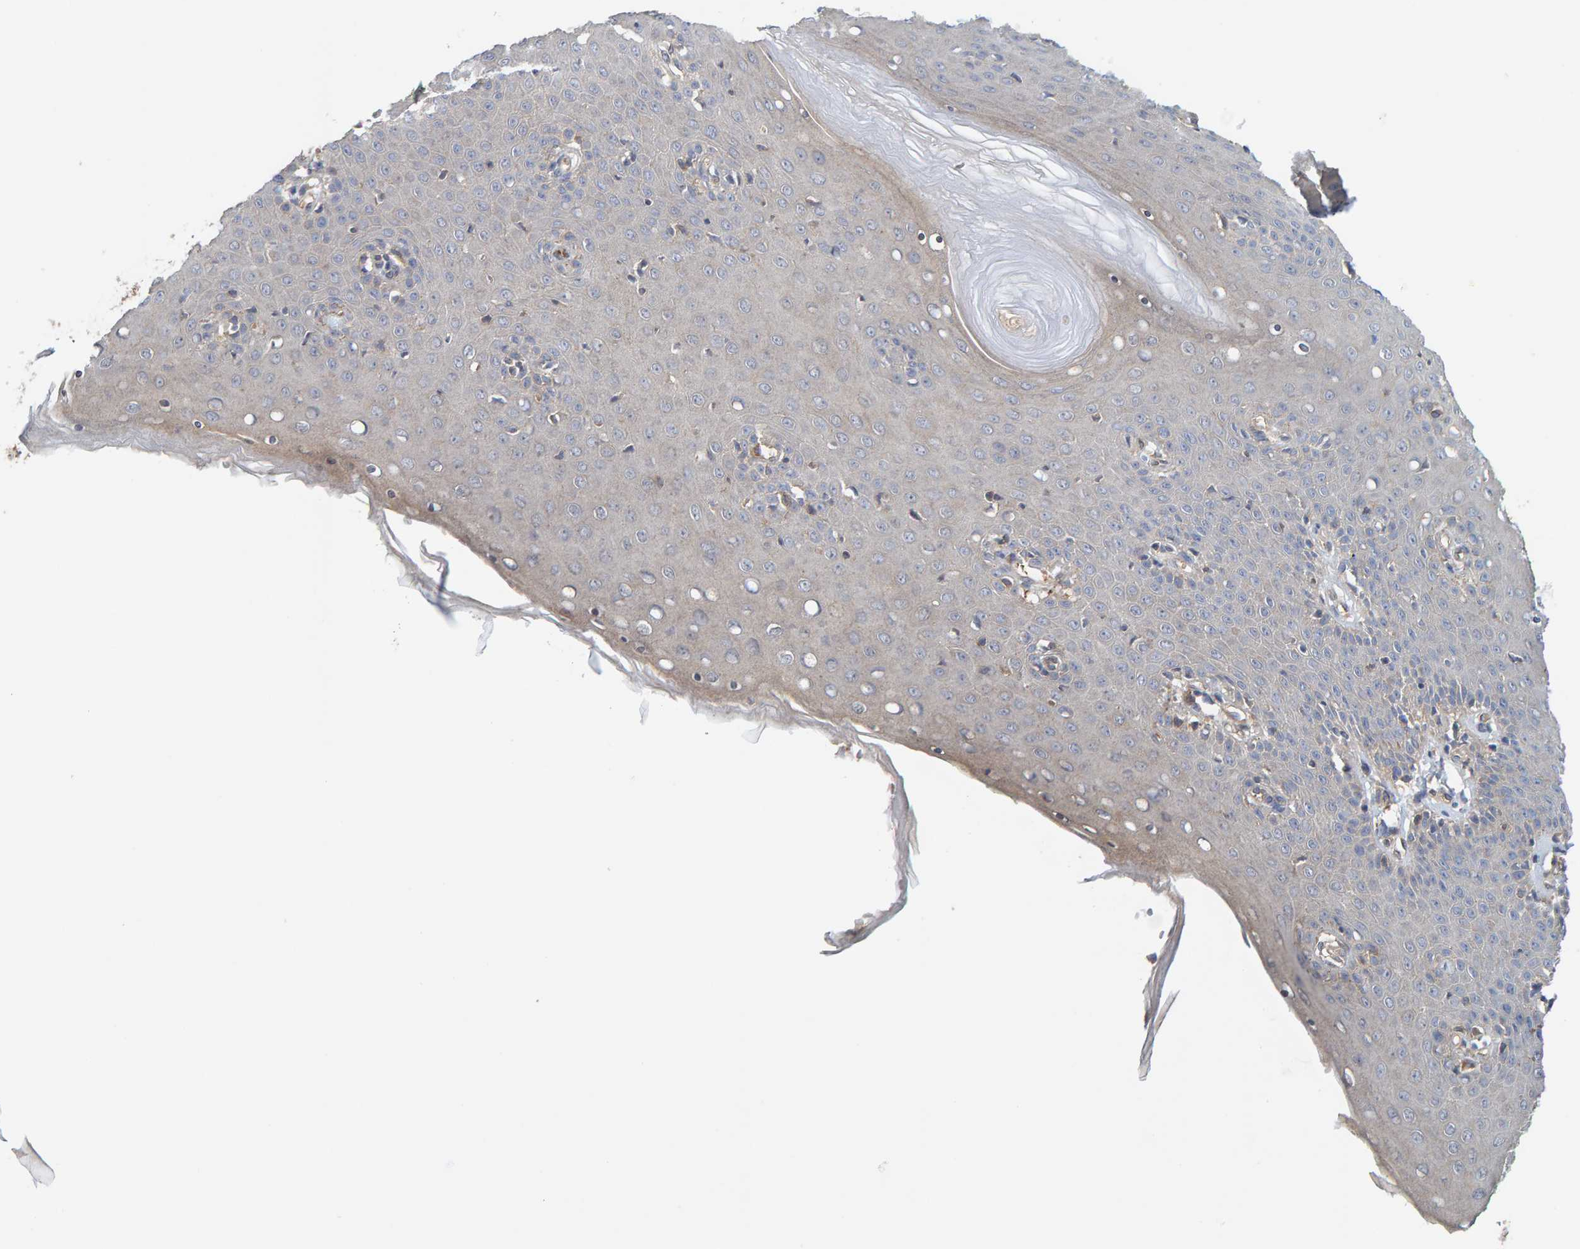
{"staining": {"intensity": "moderate", "quantity": "25%-75%", "location": "cytoplasmic/membranous"}, "tissue": "skin", "cell_type": "Epidermal cells", "image_type": "normal", "snomed": [{"axis": "morphology", "description": "Normal tissue, NOS"}, {"axis": "topography", "description": "Vulva"}], "caption": "This histopathology image shows immunohistochemistry (IHC) staining of benign human skin, with medium moderate cytoplasmic/membranous expression in approximately 25%-75% of epidermal cells.", "gene": "UBAP1", "patient": {"sex": "female", "age": 66}}